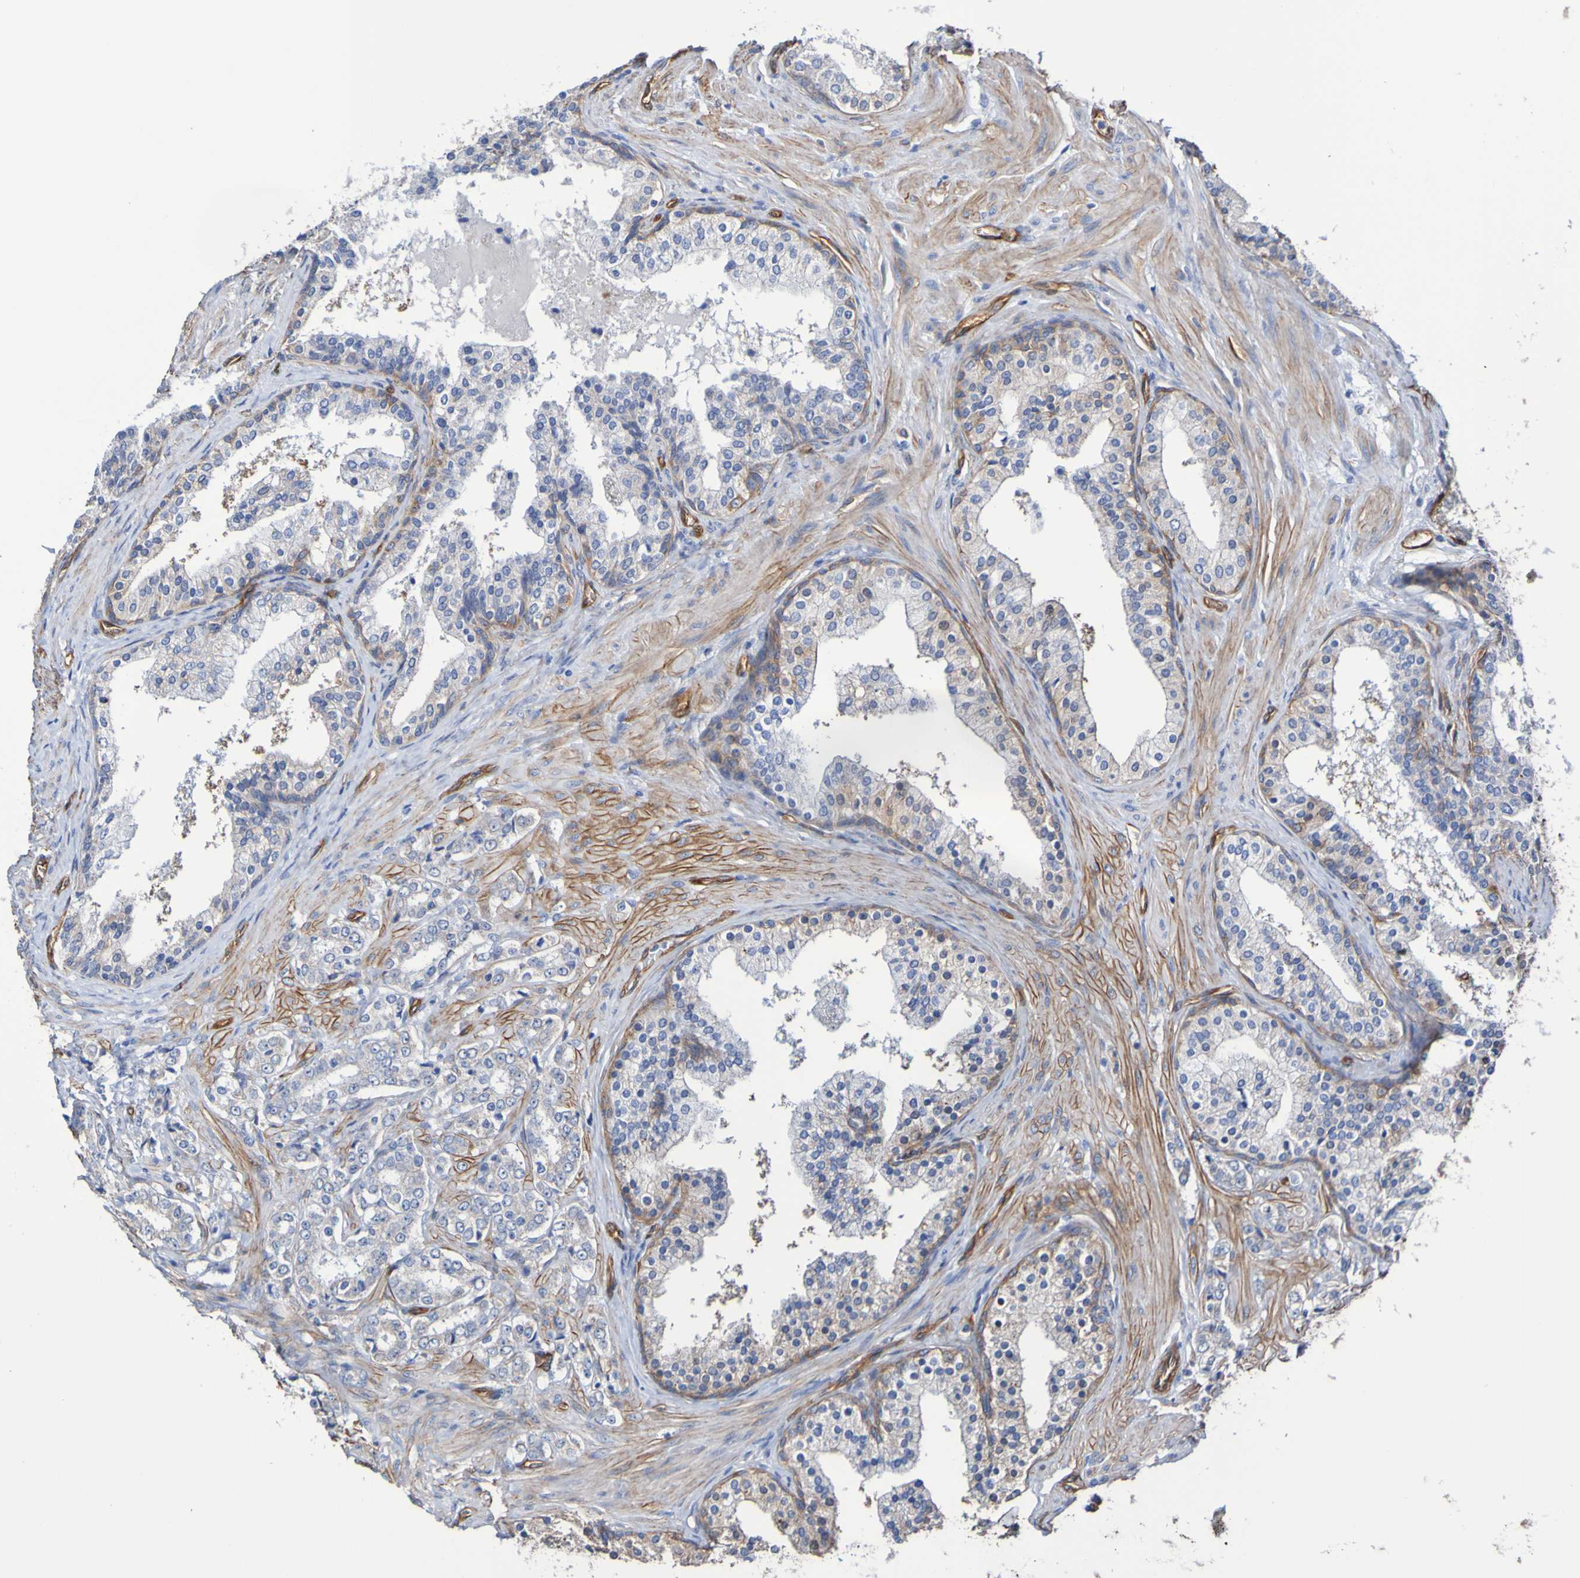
{"staining": {"intensity": "negative", "quantity": "none", "location": "none"}, "tissue": "prostate cancer", "cell_type": "Tumor cells", "image_type": "cancer", "snomed": [{"axis": "morphology", "description": "Adenocarcinoma, Low grade"}, {"axis": "topography", "description": "Prostate"}], "caption": "Tumor cells are negative for protein expression in human prostate adenocarcinoma (low-grade).", "gene": "ELMOD3", "patient": {"sex": "male", "age": 60}}